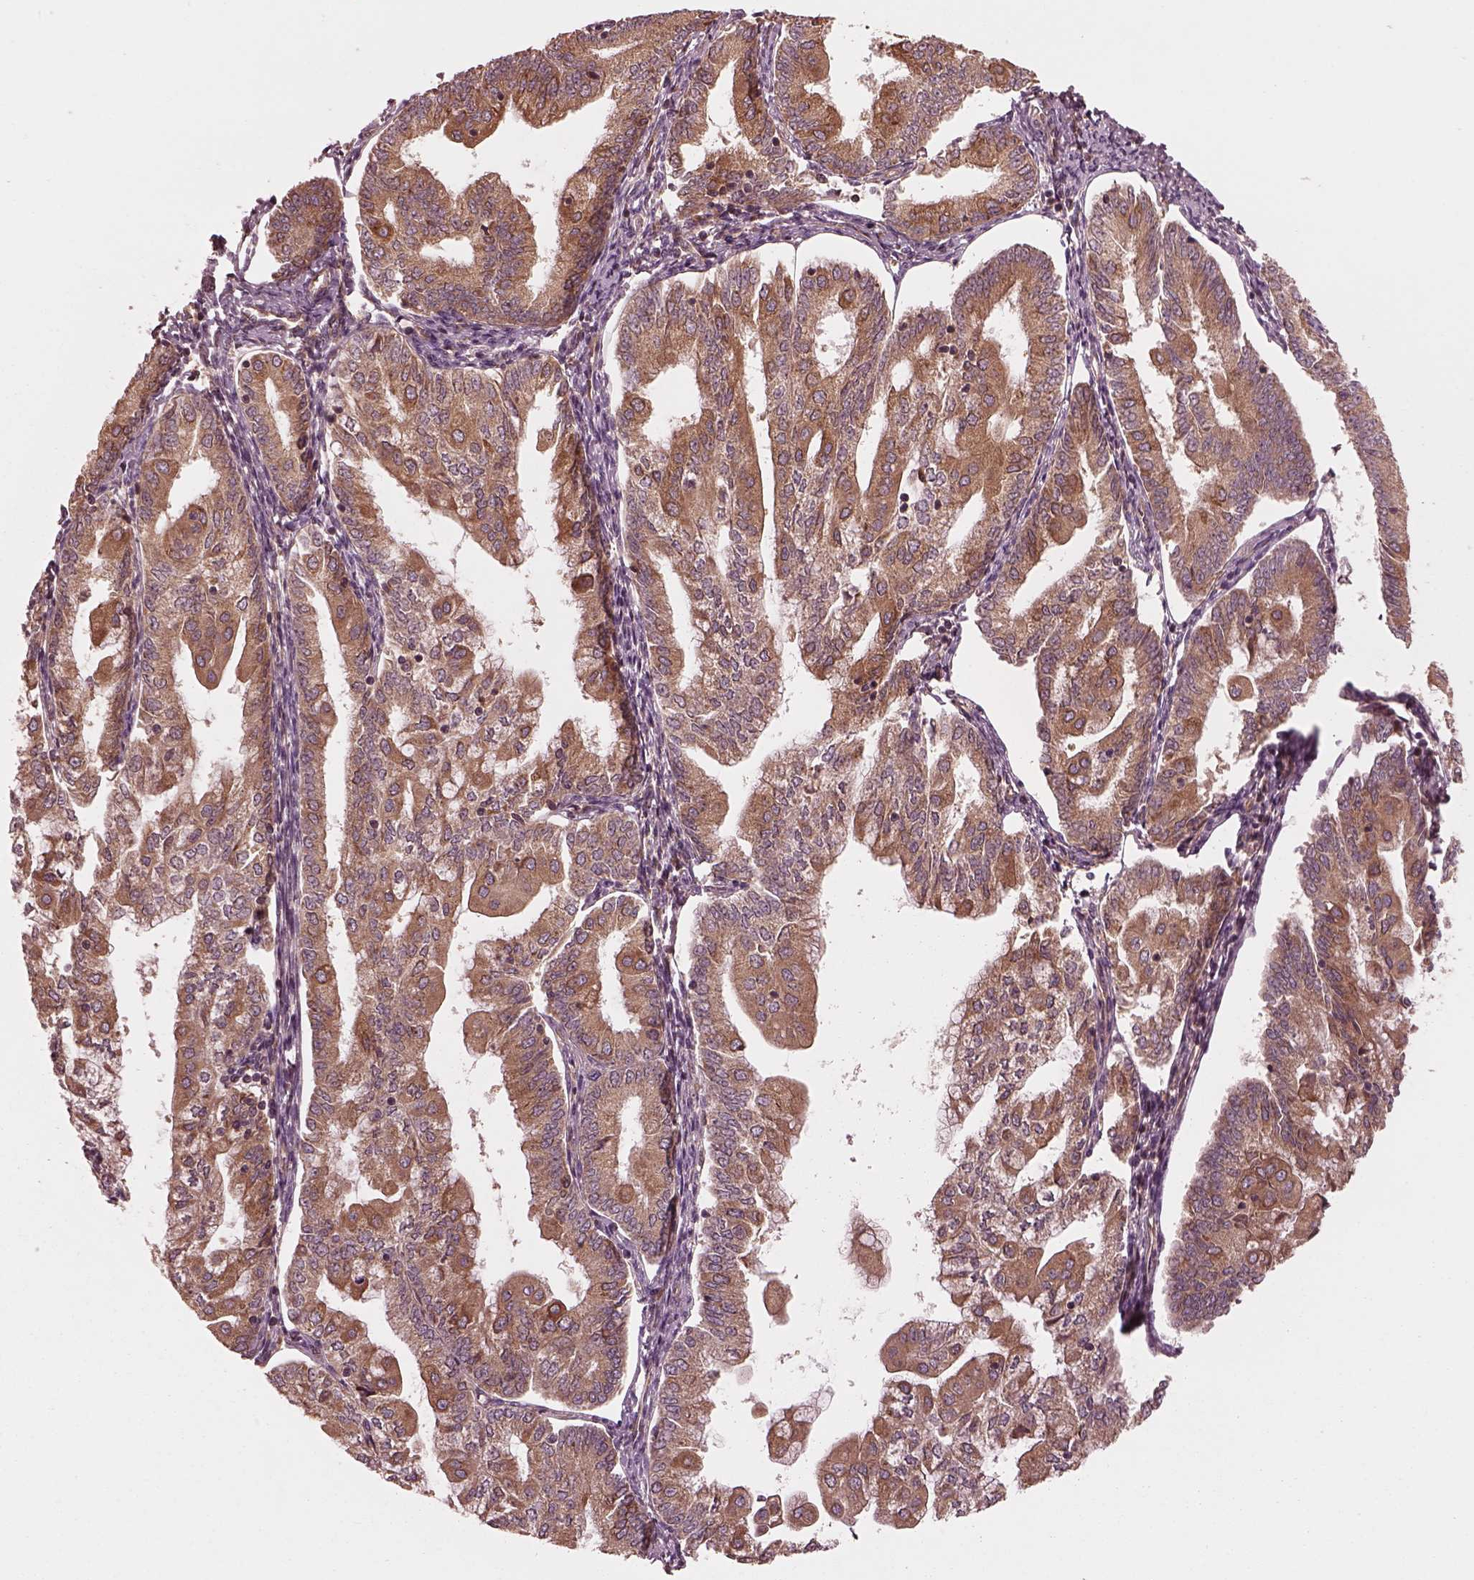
{"staining": {"intensity": "moderate", "quantity": ">75%", "location": "cytoplasmic/membranous"}, "tissue": "endometrial cancer", "cell_type": "Tumor cells", "image_type": "cancer", "snomed": [{"axis": "morphology", "description": "Adenocarcinoma, NOS"}, {"axis": "topography", "description": "Endometrium"}], "caption": "Protein expression analysis of endometrial cancer (adenocarcinoma) displays moderate cytoplasmic/membranous staining in approximately >75% of tumor cells. Immunohistochemistry (ihc) stains the protein in brown and the nuclei are stained blue.", "gene": "PIK3R2", "patient": {"sex": "female", "age": 55}}